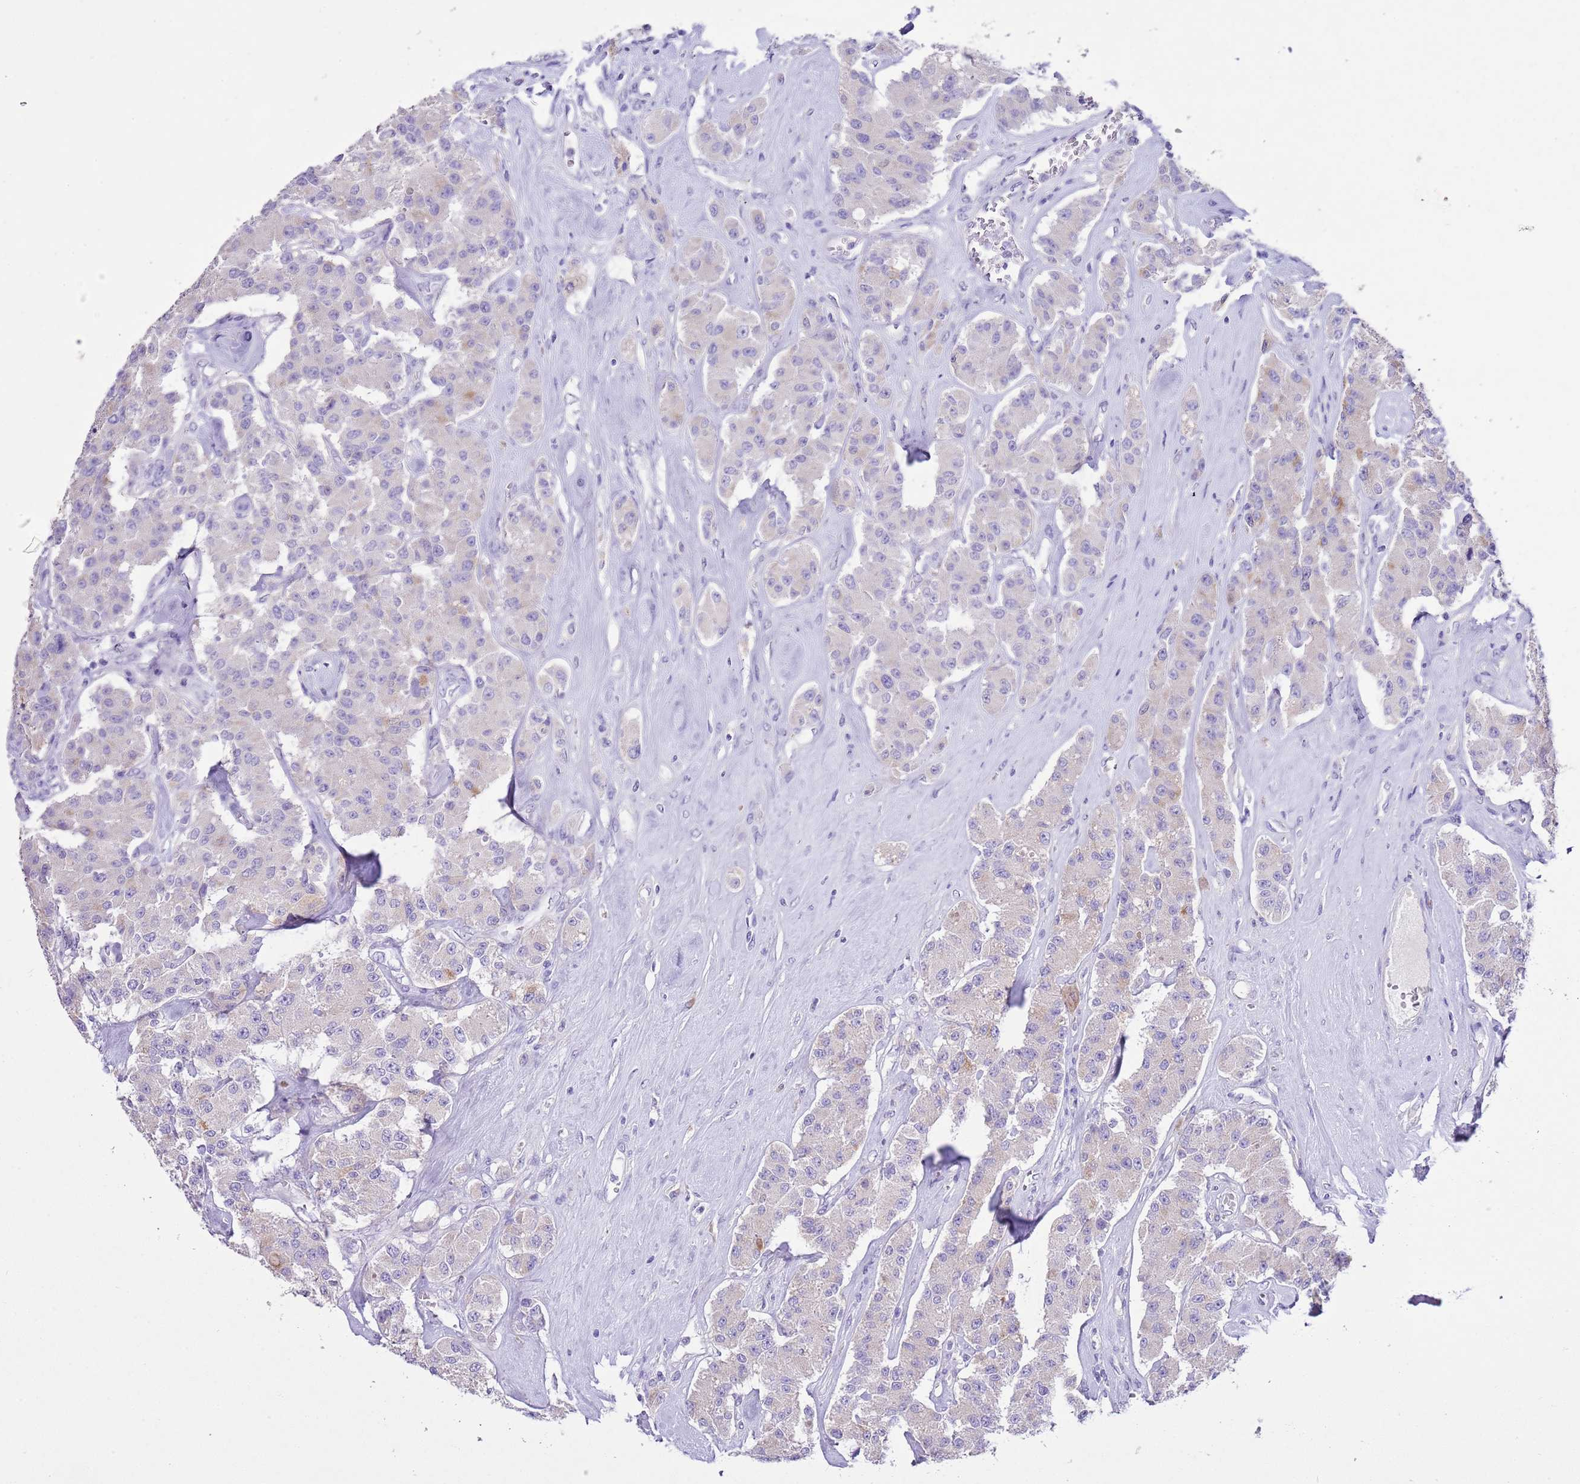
{"staining": {"intensity": "negative", "quantity": "none", "location": "none"}, "tissue": "carcinoid", "cell_type": "Tumor cells", "image_type": "cancer", "snomed": [{"axis": "morphology", "description": "Carcinoid, malignant, NOS"}, {"axis": "topography", "description": "Pancreas"}], "caption": "Tumor cells show no significant protein staining in malignant carcinoid. (DAB IHC with hematoxylin counter stain).", "gene": "CLEC2A", "patient": {"sex": "male", "age": 41}}